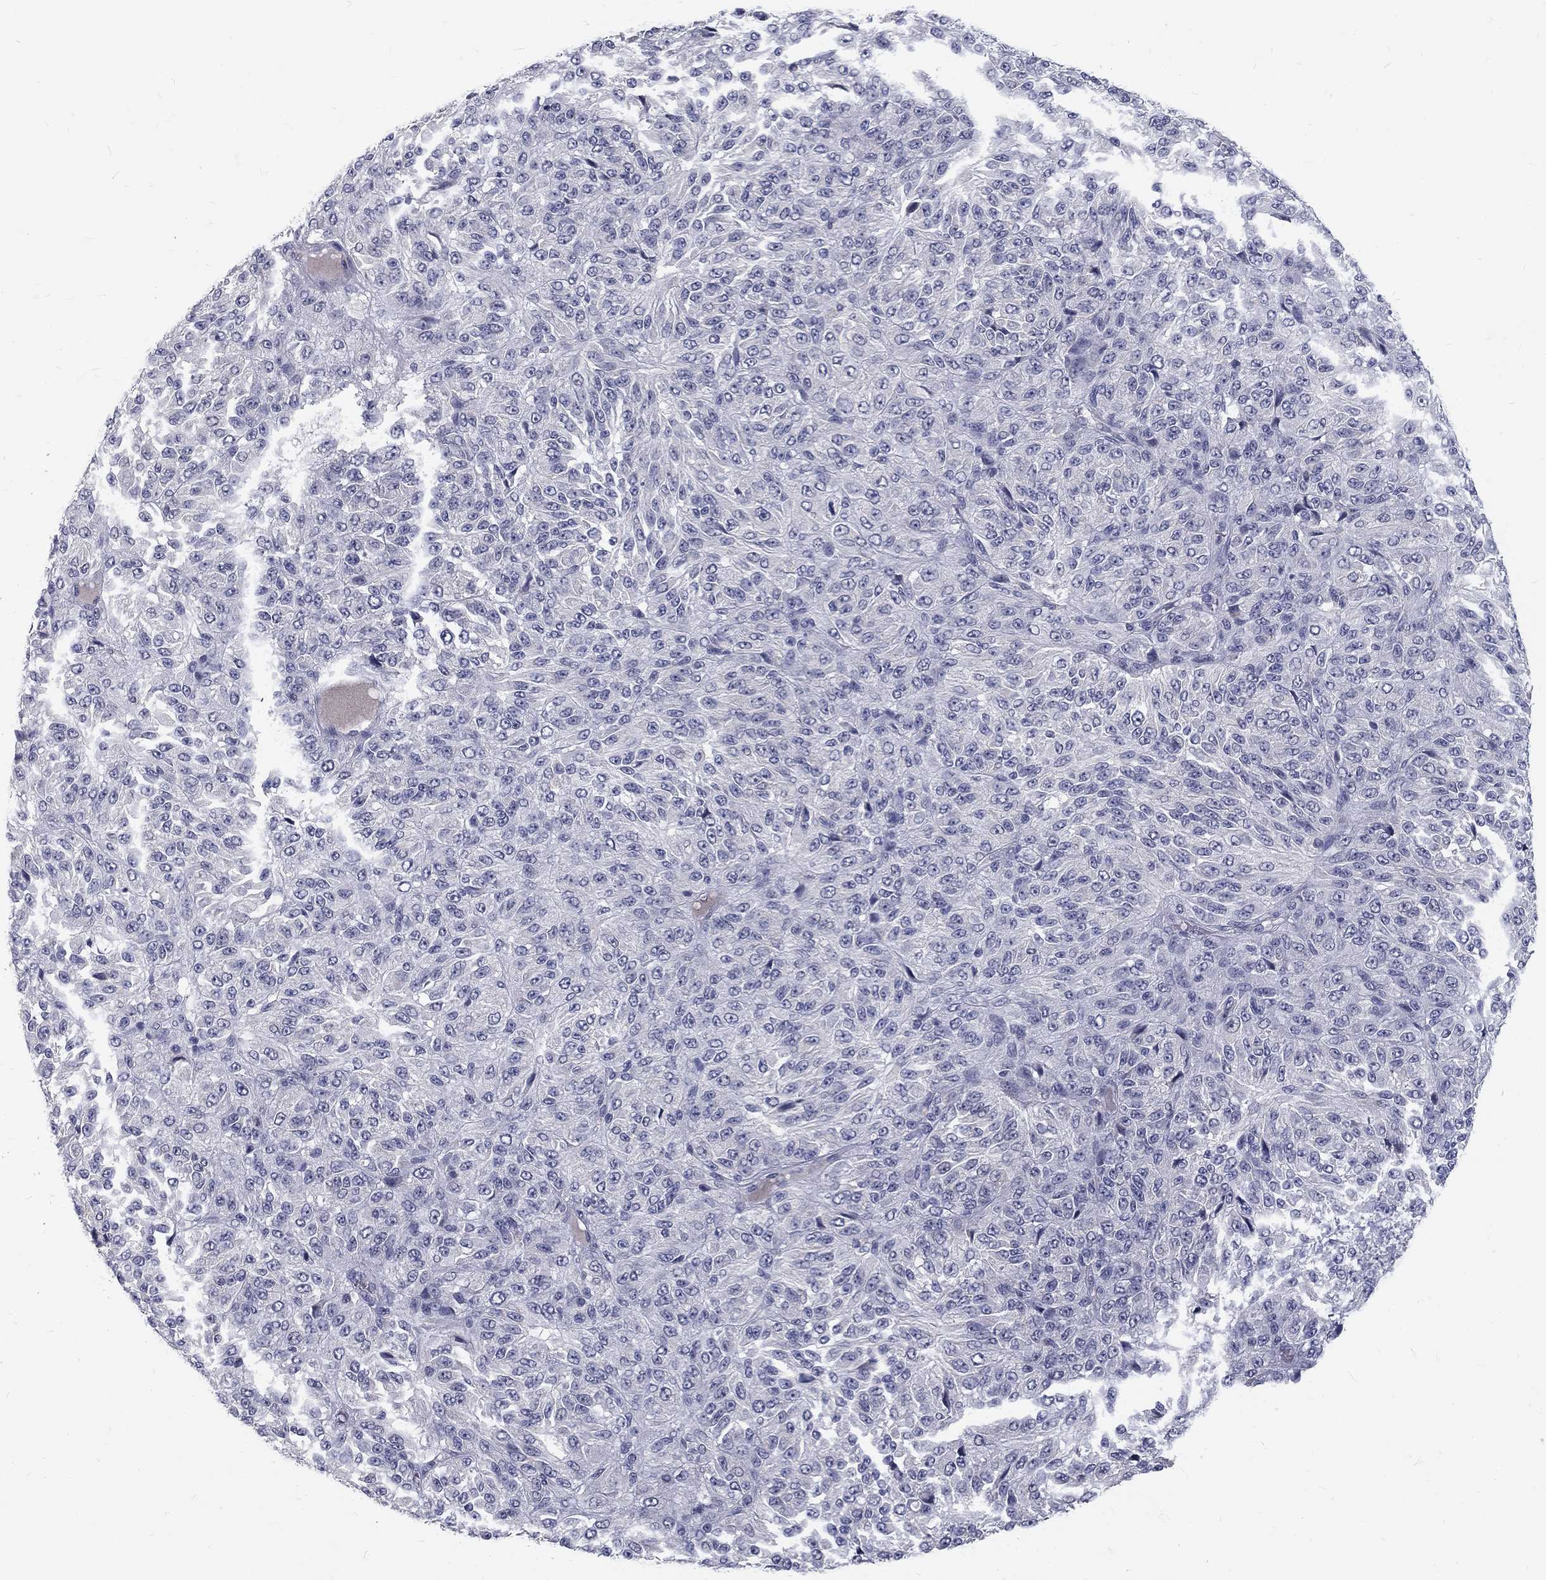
{"staining": {"intensity": "negative", "quantity": "none", "location": "none"}, "tissue": "melanoma", "cell_type": "Tumor cells", "image_type": "cancer", "snomed": [{"axis": "morphology", "description": "Malignant melanoma, Metastatic site"}, {"axis": "topography", "description": "Brain"}], "caption": "The histopathology image displays no staining of tumor cells in melanoma.", "gene": "NOS1", "patient": {"sex": "female", "age": 56}}